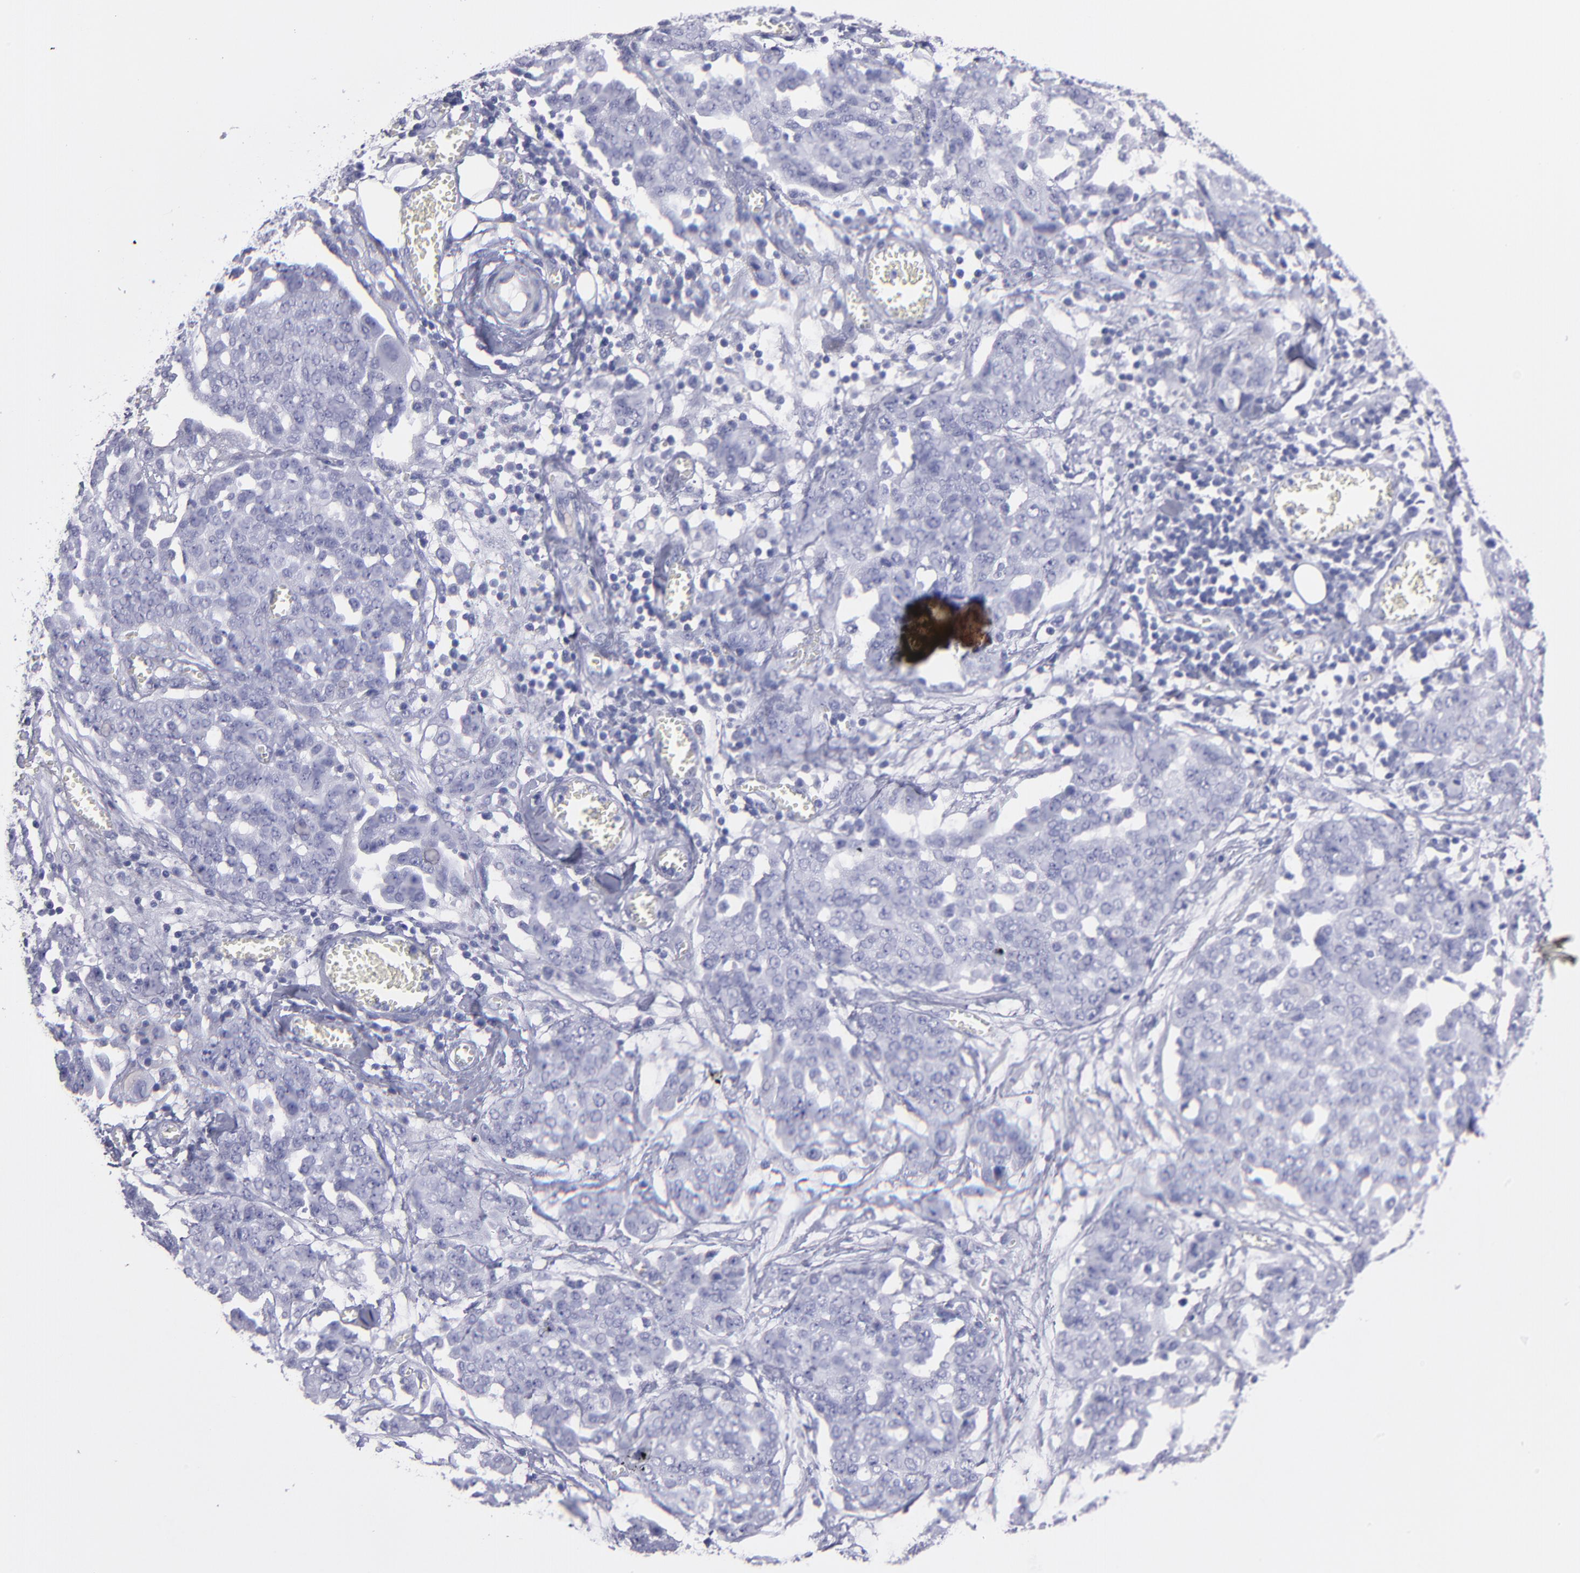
{"staining": {"intensity": "negative", "quantity": "none", "location": "none"}, "tissue": "ovarian cancer", "cell_type": "Tumor cells", "image_type": "cancer", "snomed": [{"axis": "morphology", "description": "Cystadenocarcinoma, serous, NOS"}, {"axis": "topography", "description": "Soft tissue"}, {"axis": "topography", "description": "Ovary"}], "caption": "IHC photomicrograph of human serous cystadenocarcinoma (ovarian) stained for a protein (brown), which displays no expression in tumor cells.", "gene": "MB", "patient": {"sex": "female", "age": 57}}